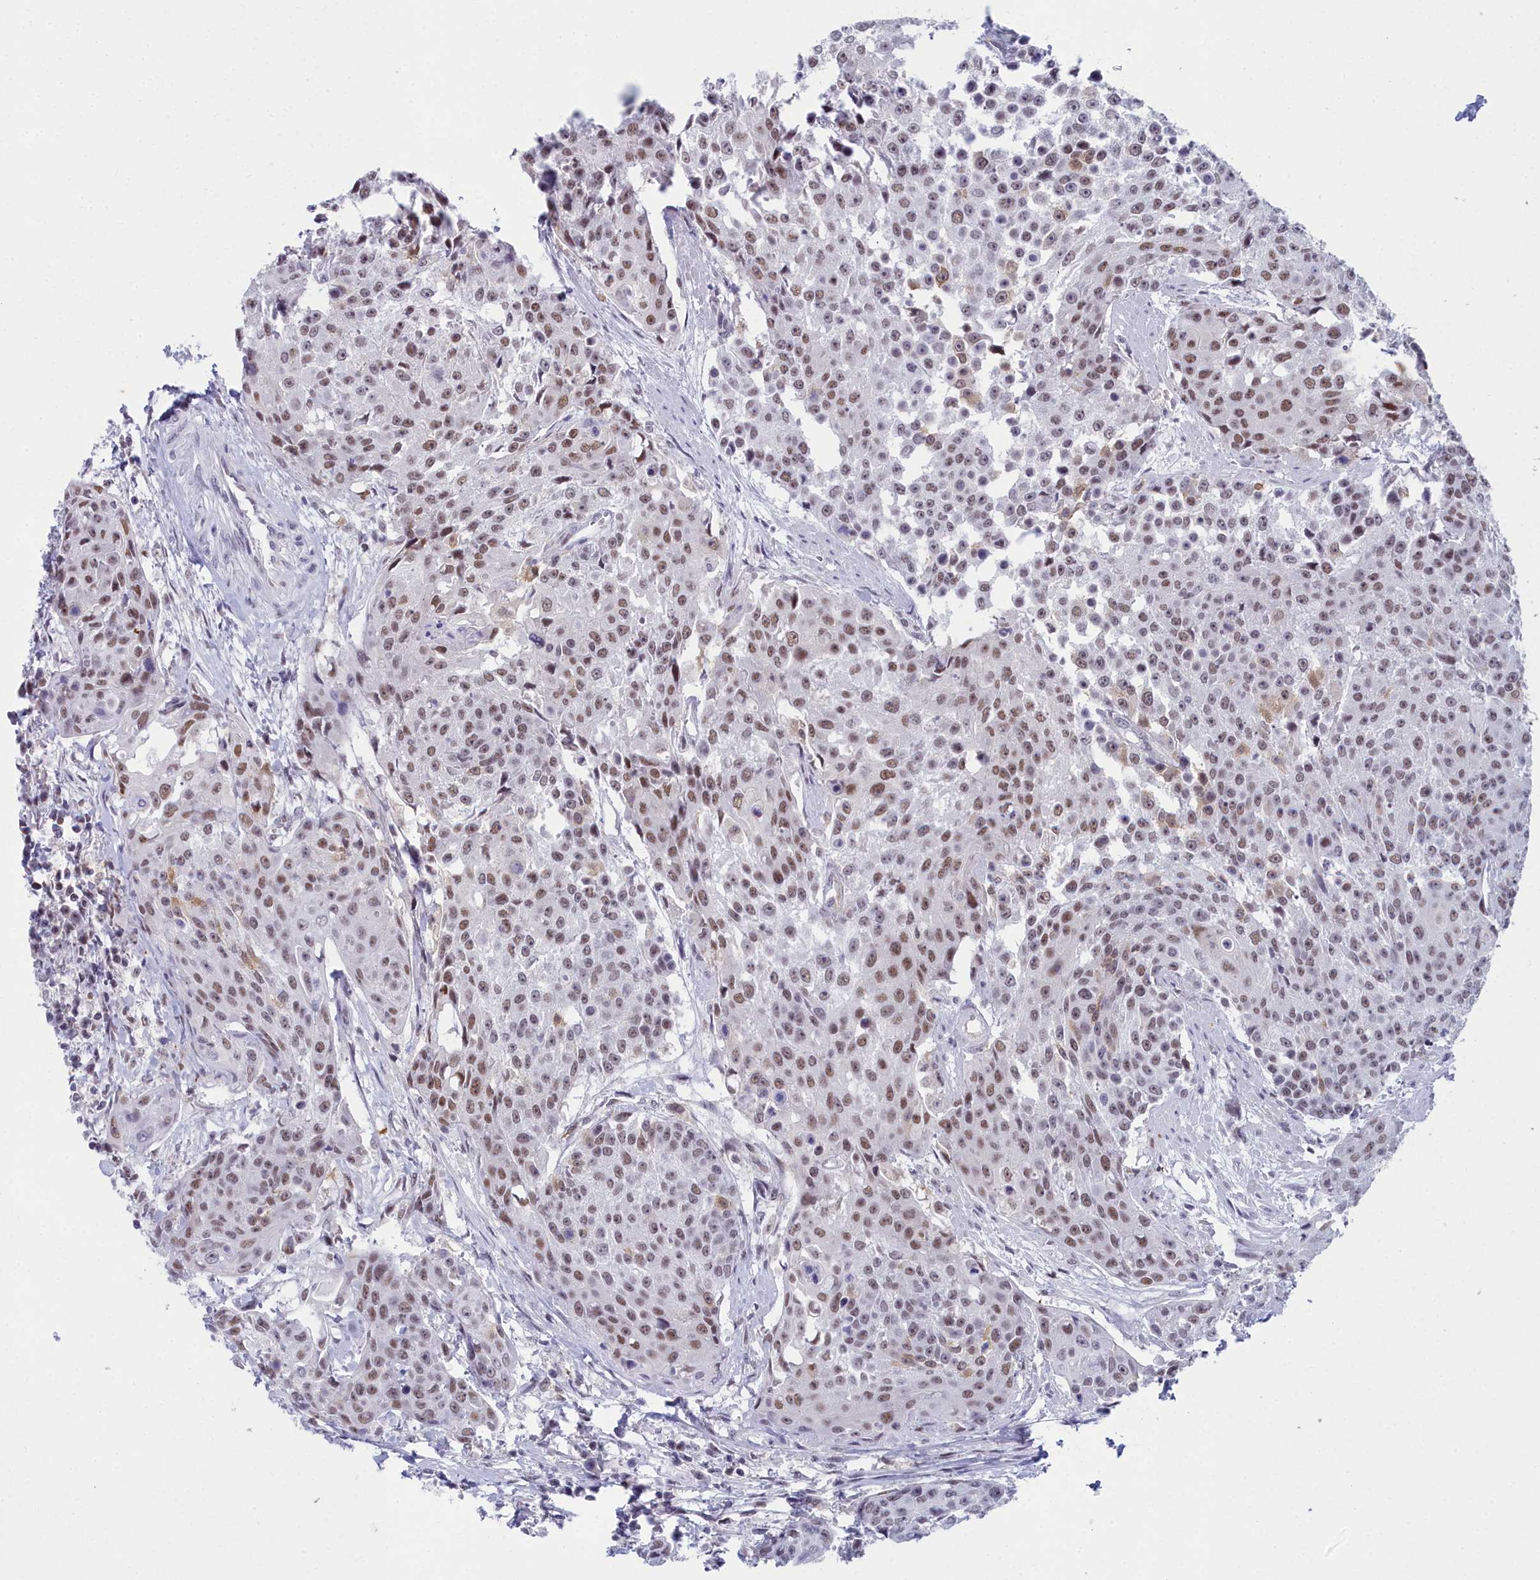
{"staining": {"intensity": "moderate", "quantity": "25%-75%", "location": "cytoplasmic/membranous,nuclear"}, "tissue": "urothelial cancer", "cell_type": "Tumor cells", "image_type": "cancer", "snomed": [{"axis": "morphology", "description": "Urothelial carcinoma, High grade"}, {"axis": "topography", "description": "Urinary bladder"}], "caption": "A brown stain labels moderate cytoplasmic/membranous and nuclear staining of a protein in high-grade urothelial carcinoma tumor cells.", "gene": "CCDC97", "patient": {"sex": "female", "age": 63}}